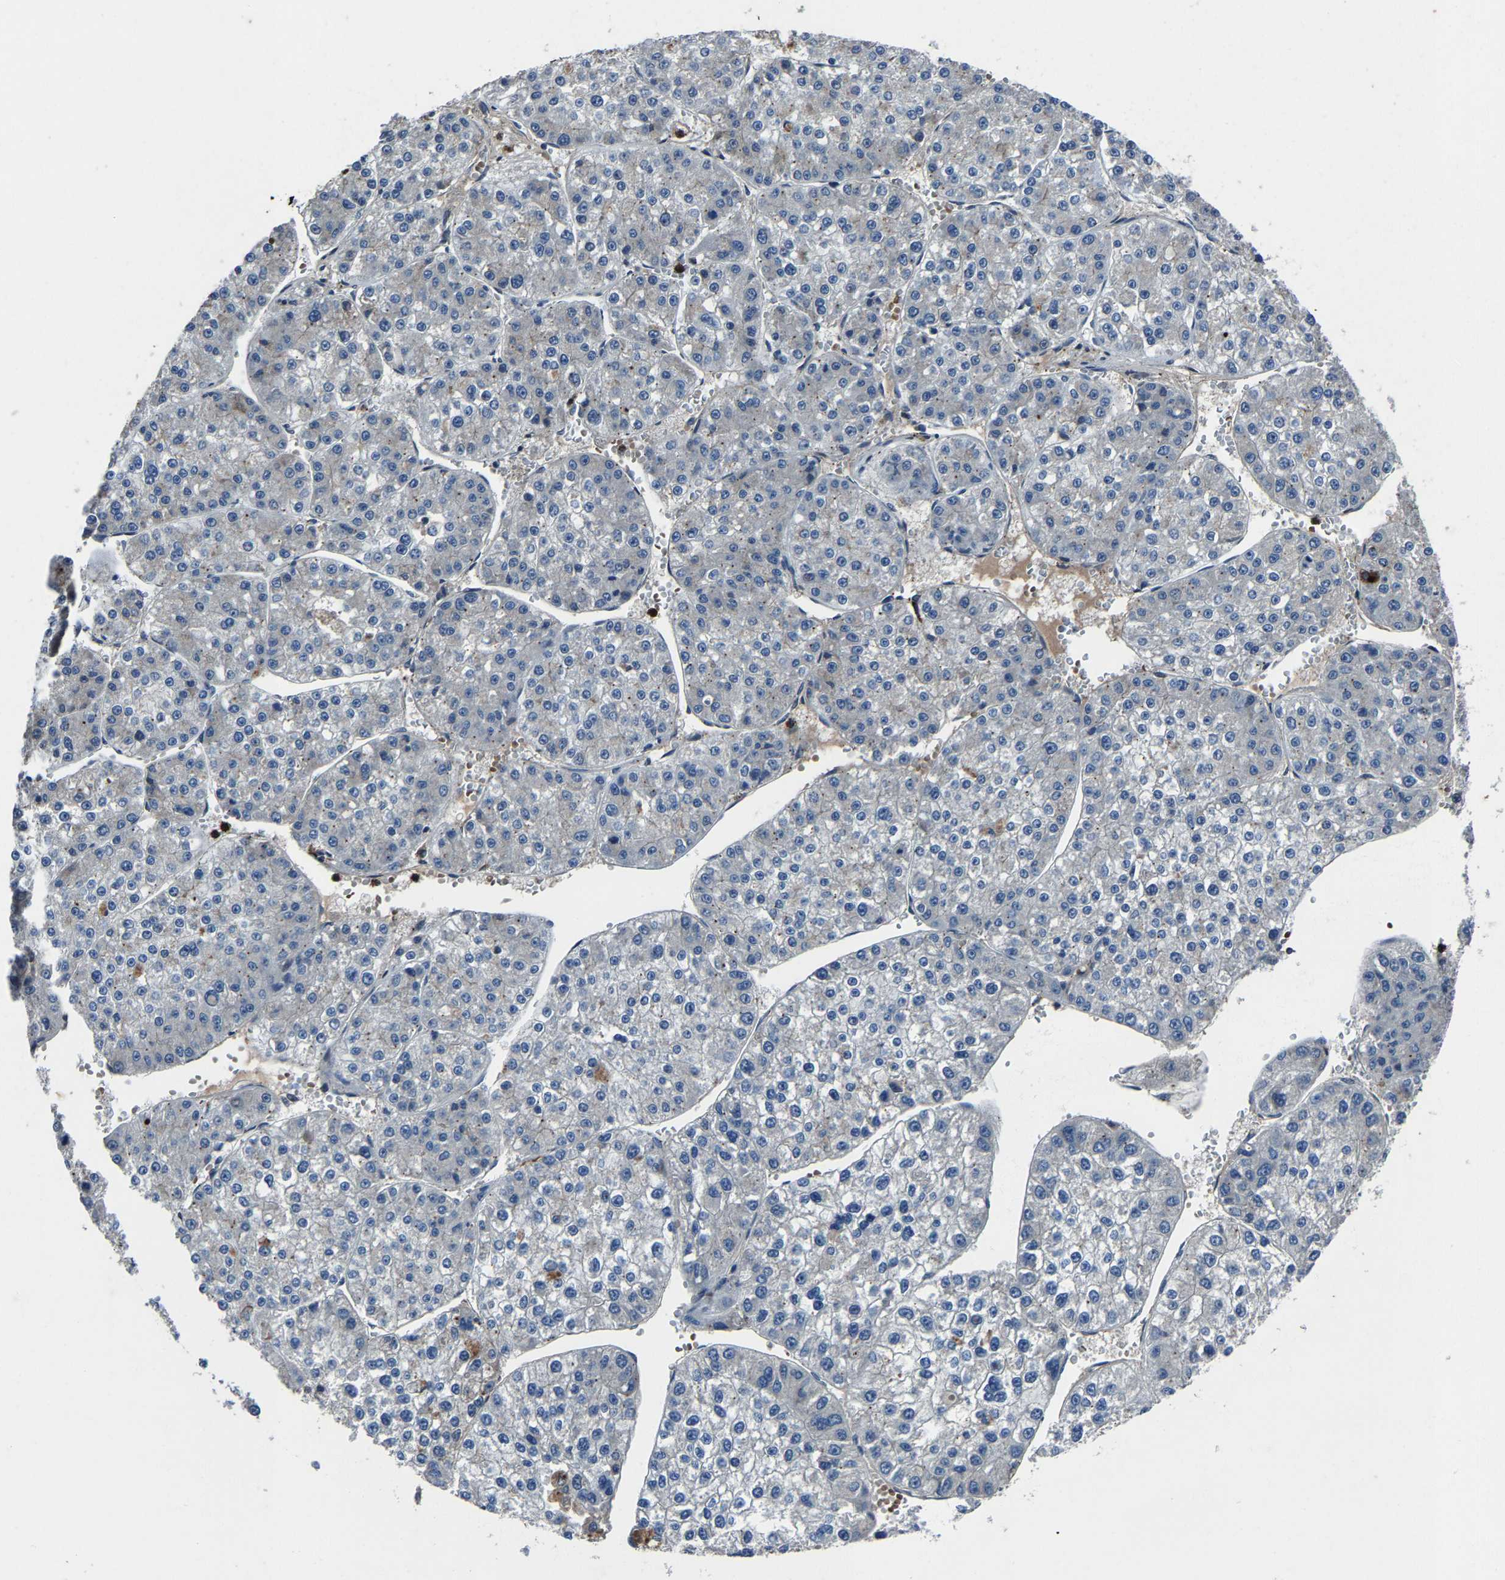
{"staining": {"intensity": "negative", "quantity": "none", "location": "none"}, "tissue": "liver cancer", "cell_type": "Tumor cells", "image_type": "cancer", "snomed": [{"axis": "morphology", "description": "Carcinoma, Hepatocellular, NOS"}, {"axis": "topography", "description": "Liver"}], "caption": "Photomicrograph shows no significant protein positivity in tumor cells of hepatocellular carcinoma (liver).", "gene": "PCNX2", "patient": {"sex": "female", "age": 73}}